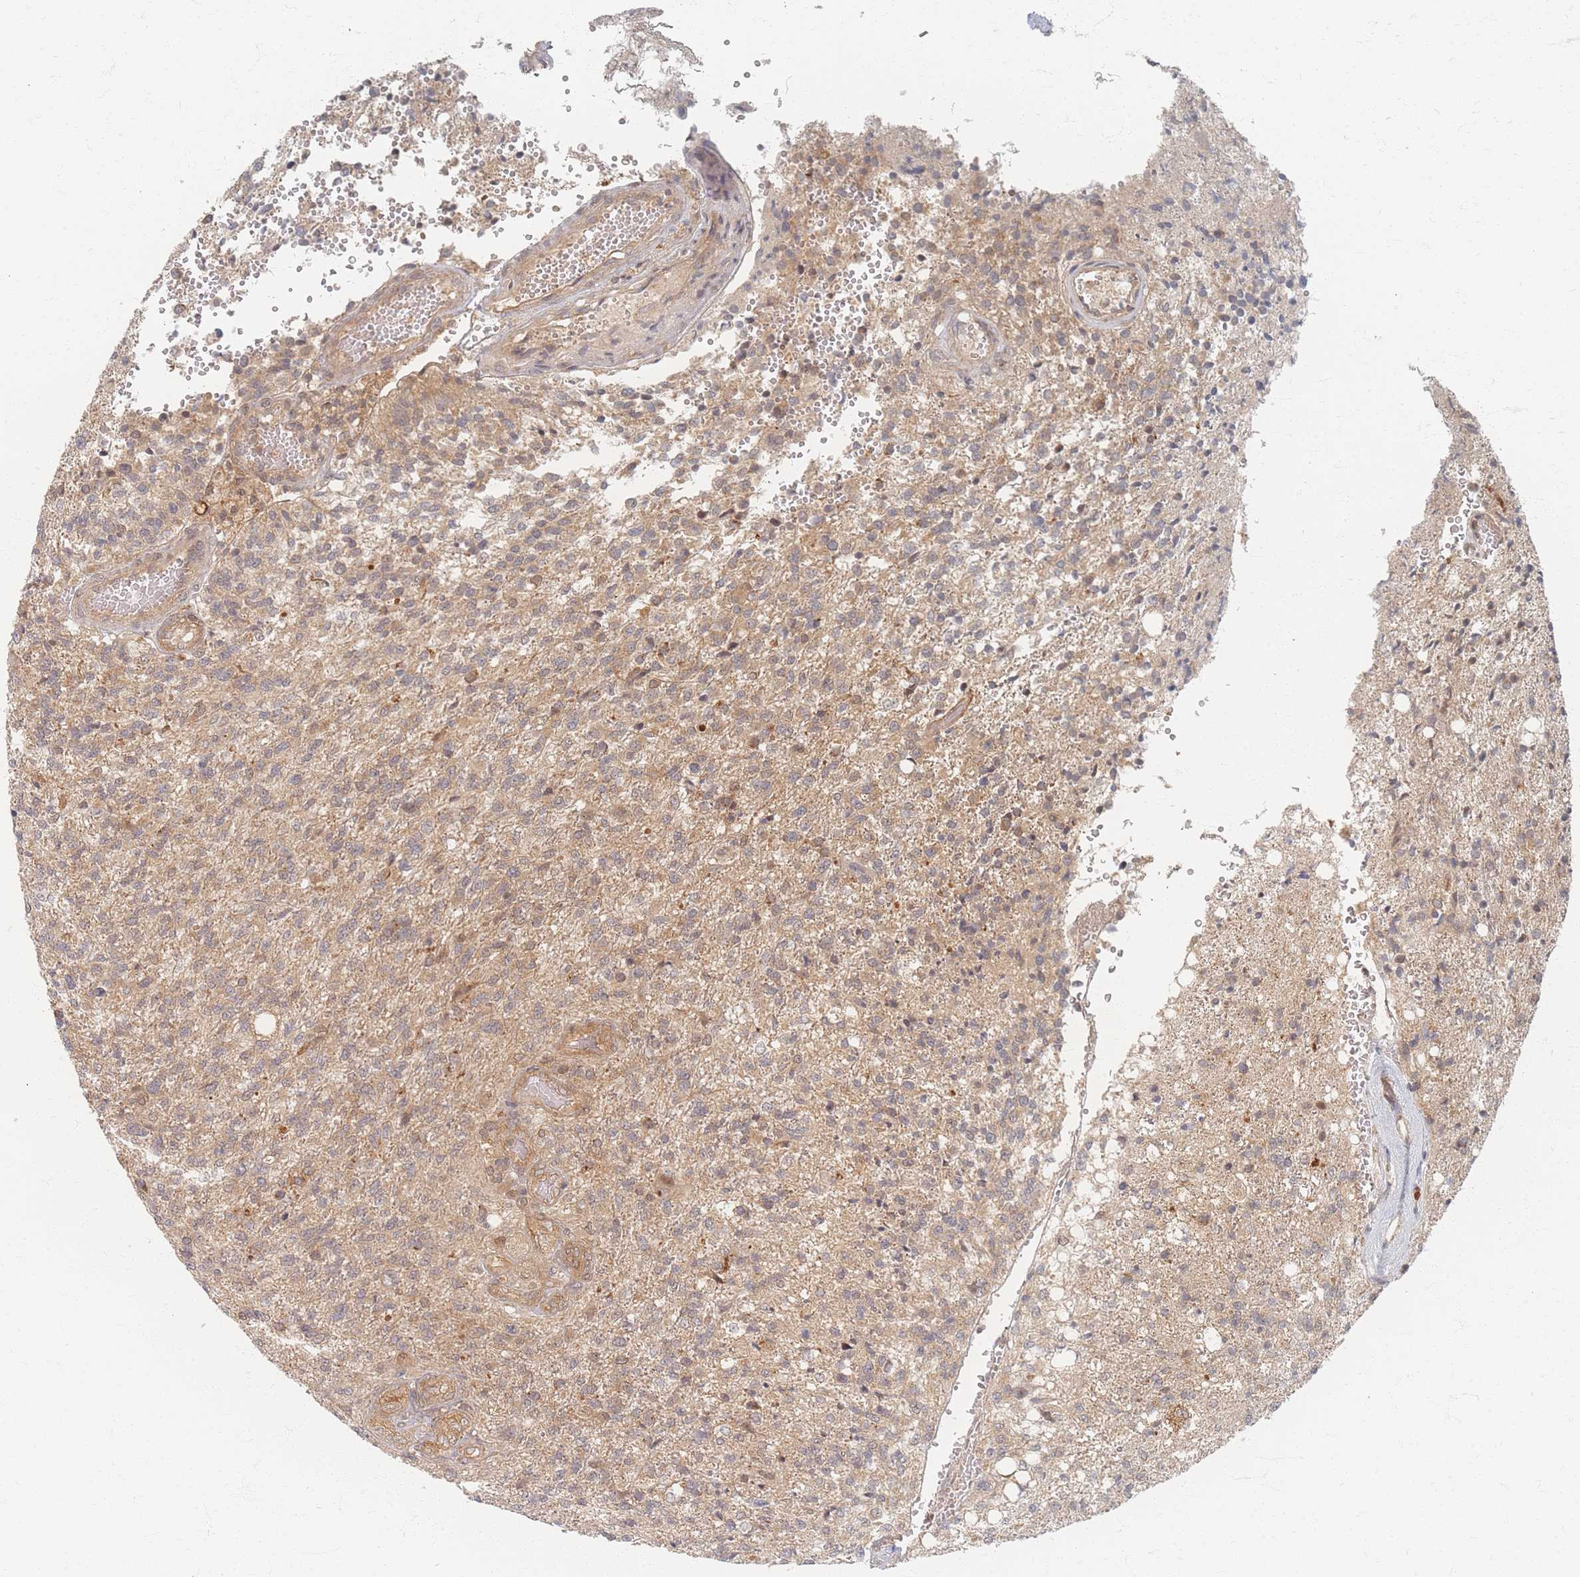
{"staining": {"intensity": "weak", "quantity": "<25%", "location": "cytoplasmic/membranous"}, "tissue": "glioma", "cell_type": "Tumor cells", "image_type": "cancer", "snomed": [{"axis": "morphology", "description": "Glioma, malignant, High grade"}, {"axis": "topography", "description": "Brain"}], "caption": "A photomicrograph of glioma stained for a protein reveals no brown staining in tumor cells.", "gene": "PSMD9", "patient": {"sex": "male", "age": 56}}